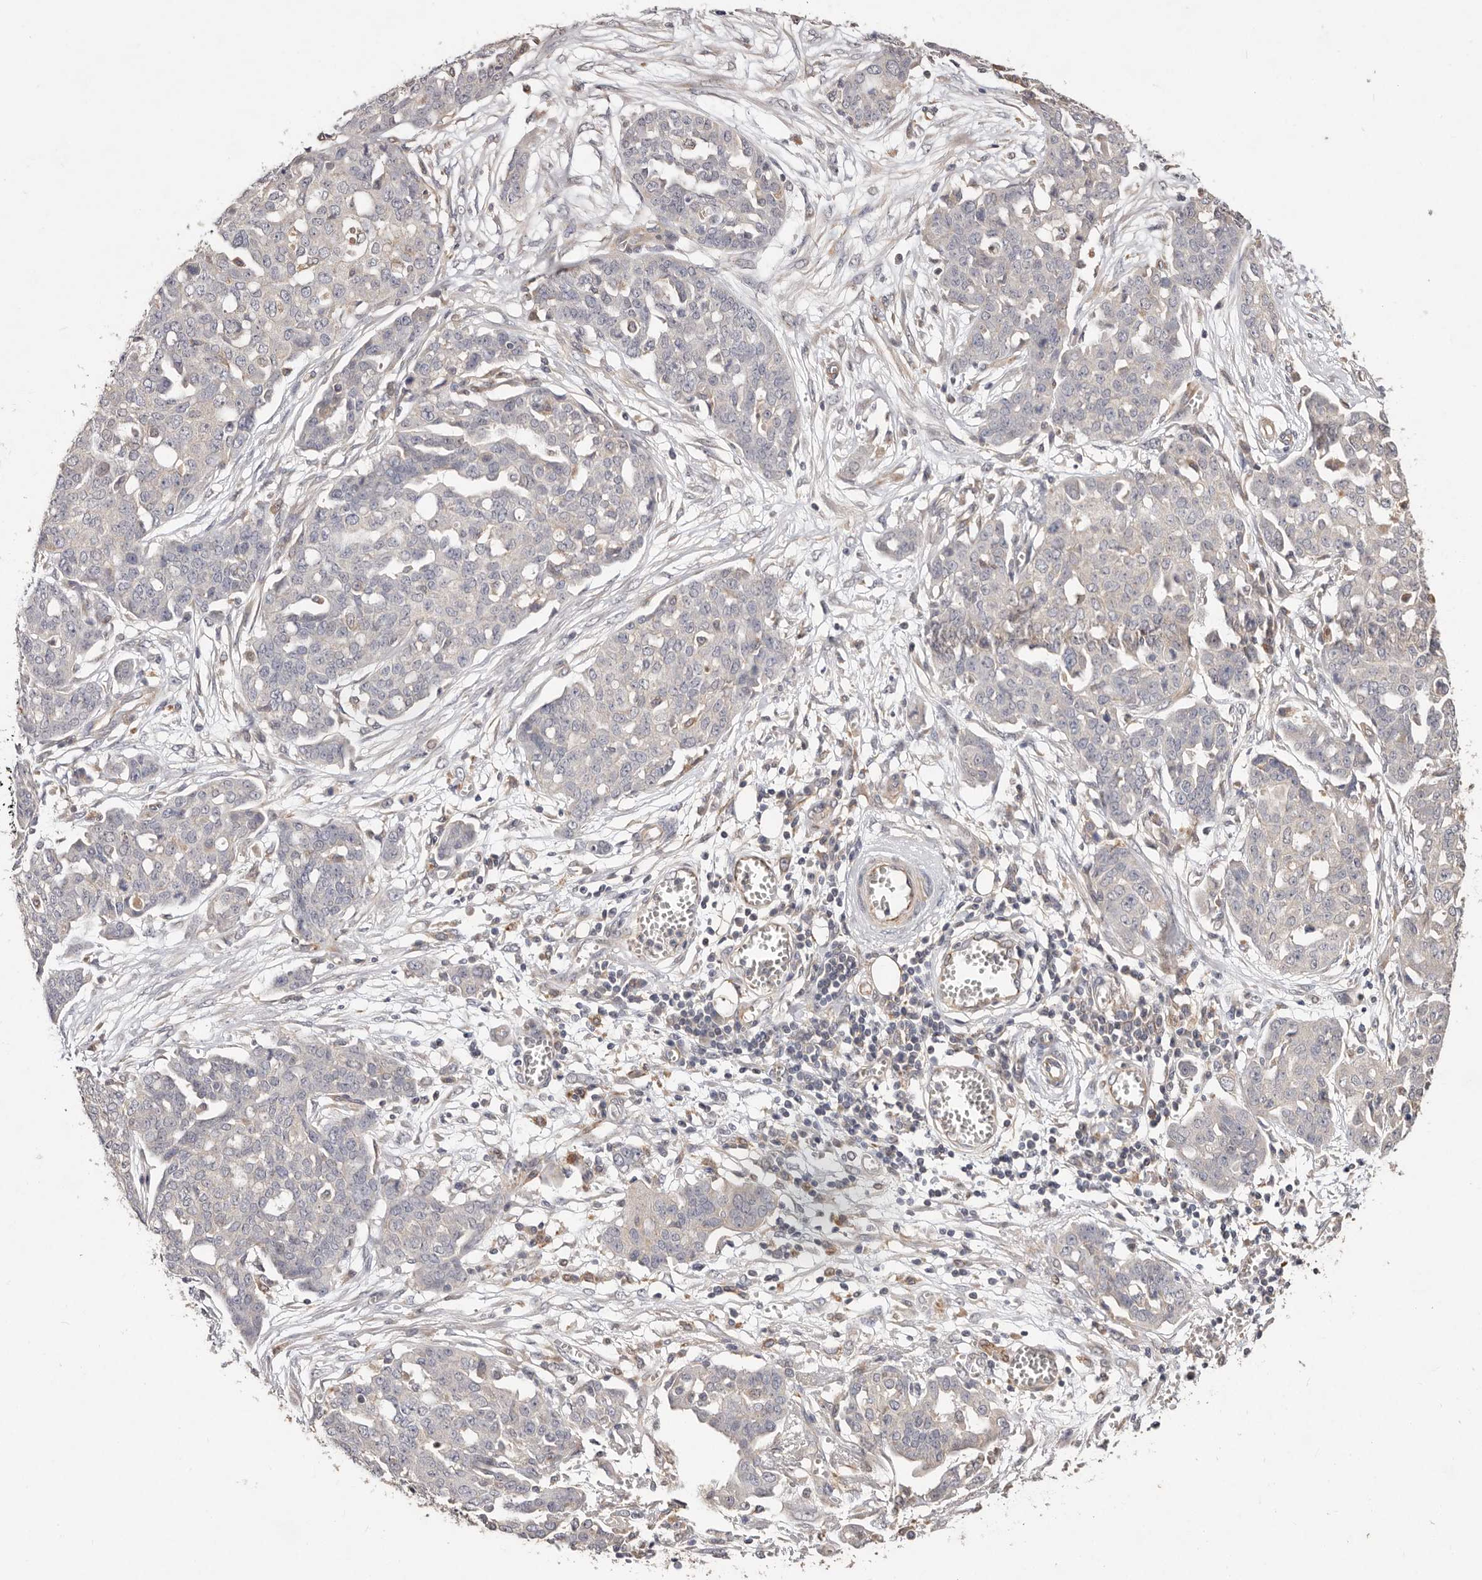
{"staining": {"intensity": "negative", "quantity": "none", "location": "none"}, "tissue": "ovarian cancer", "cell_type": "Tumor cells", "image_type": "cancer", "snomed": [{"axis": "morphology", "description": "Cystadenocarcinoma, serous, NOS"}, {"axis": "topography", "description": "Soft tissue"}, {"axis": "topography", "description": "Ovary"}], "caption": "This image is of ovarian cancer (serous cystadenocarcinoma) stained with IHC to label a protein in brown with the nuclei are counter-stained blue. There is no staining in tumor cells.", "gene": "THBS3", "patient": {"sex": "female", "age": 57}}